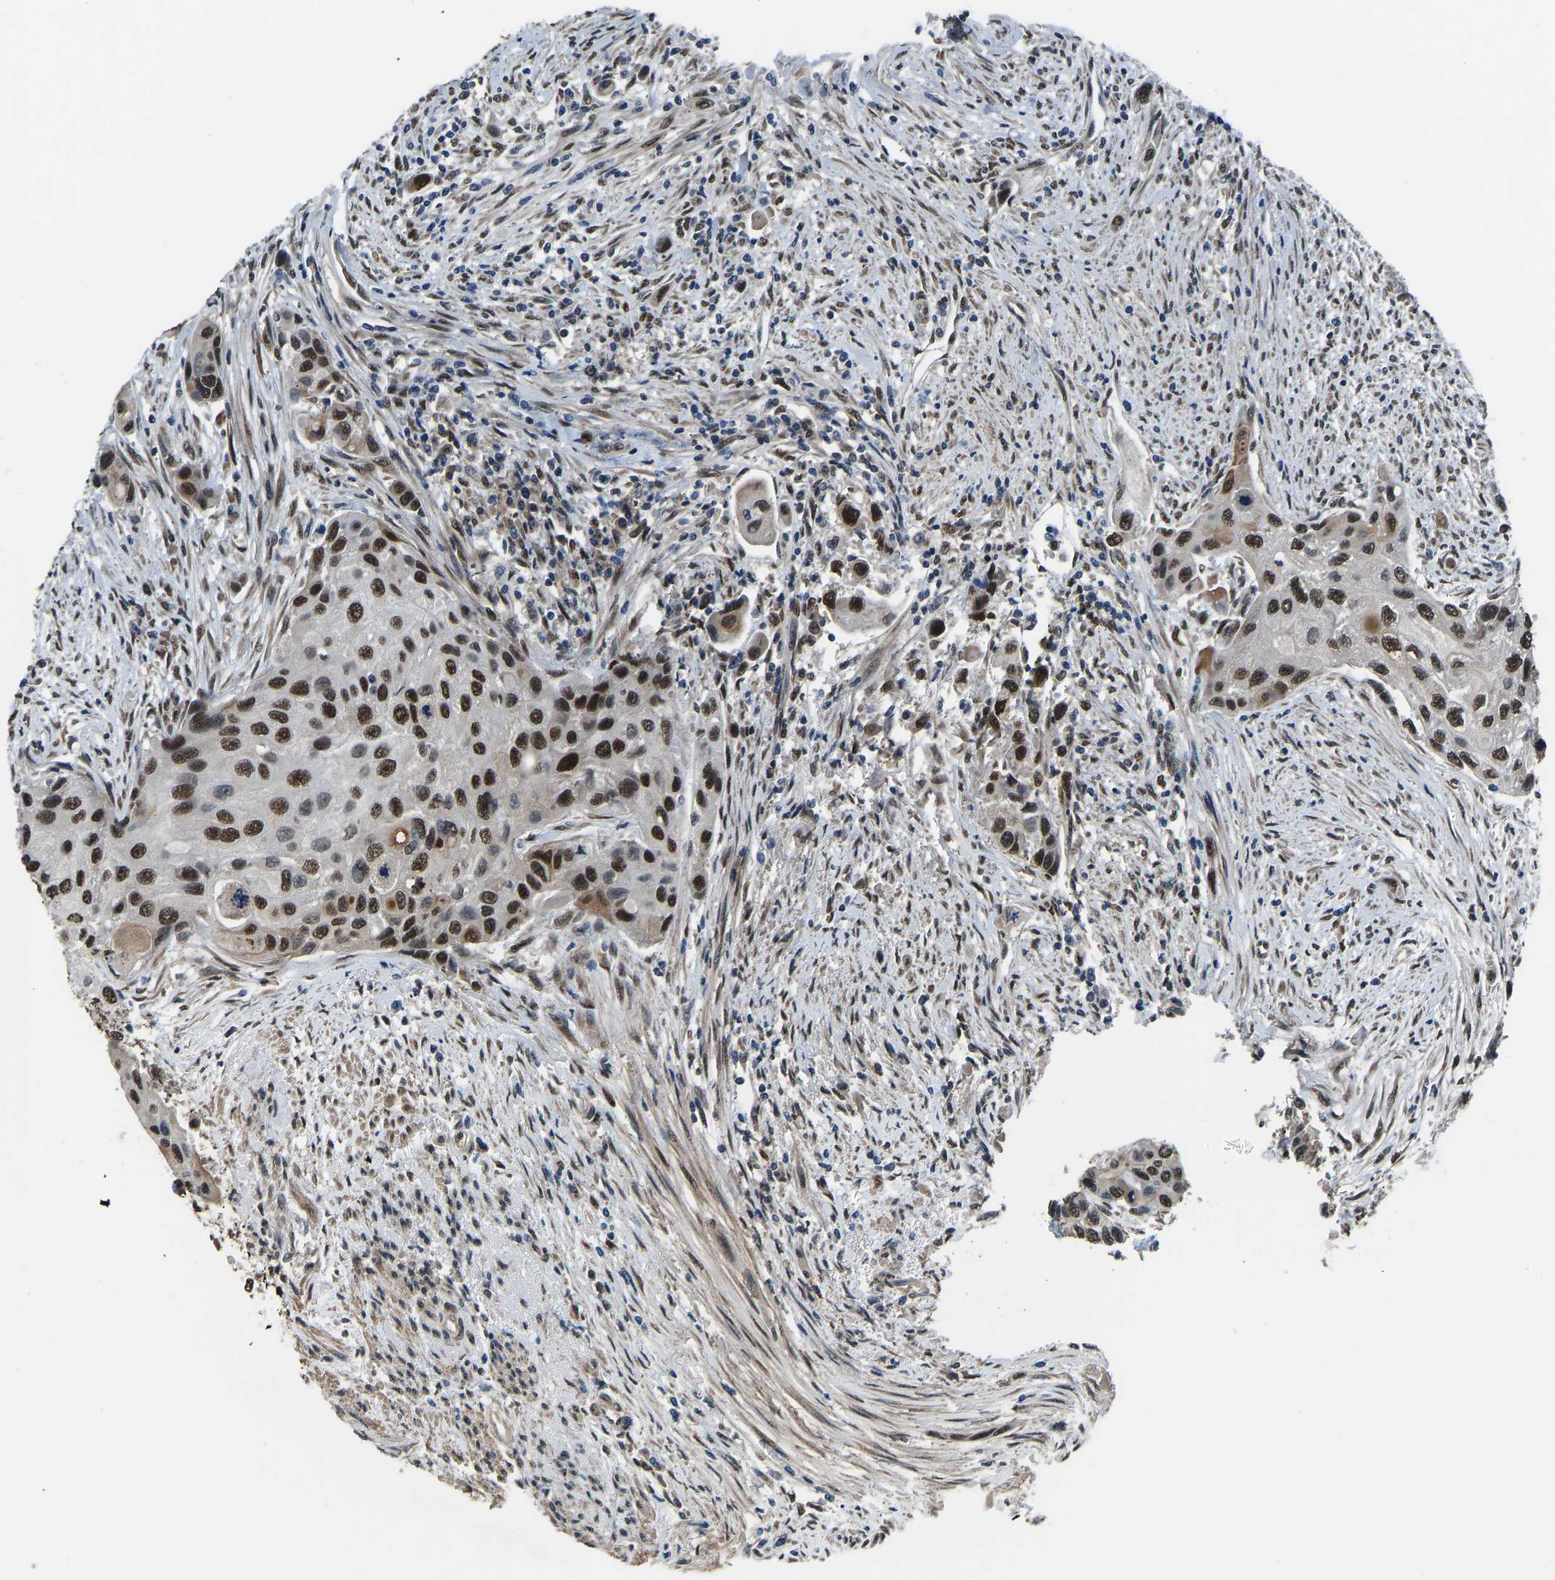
{"staining": {"intensity": "strong", "quantity": ">75%", "location": "nuclear"}, "tissue": "urothelial cancer", "cell_type": "Tumor cells", "image_type": "cancer", "snomed": [{"axis": "morphology", "description": "Urothelial carcinoma, High grade"}, {"axis": "topography", "description": "Urinary bladder"}], "caption": "A brown stain labels strong nuclear positivity of a protein in high-grade urothelial carcinoma tumor cells.", "gene": "FOS", "patient": {"sex": "female", "age": 56}}